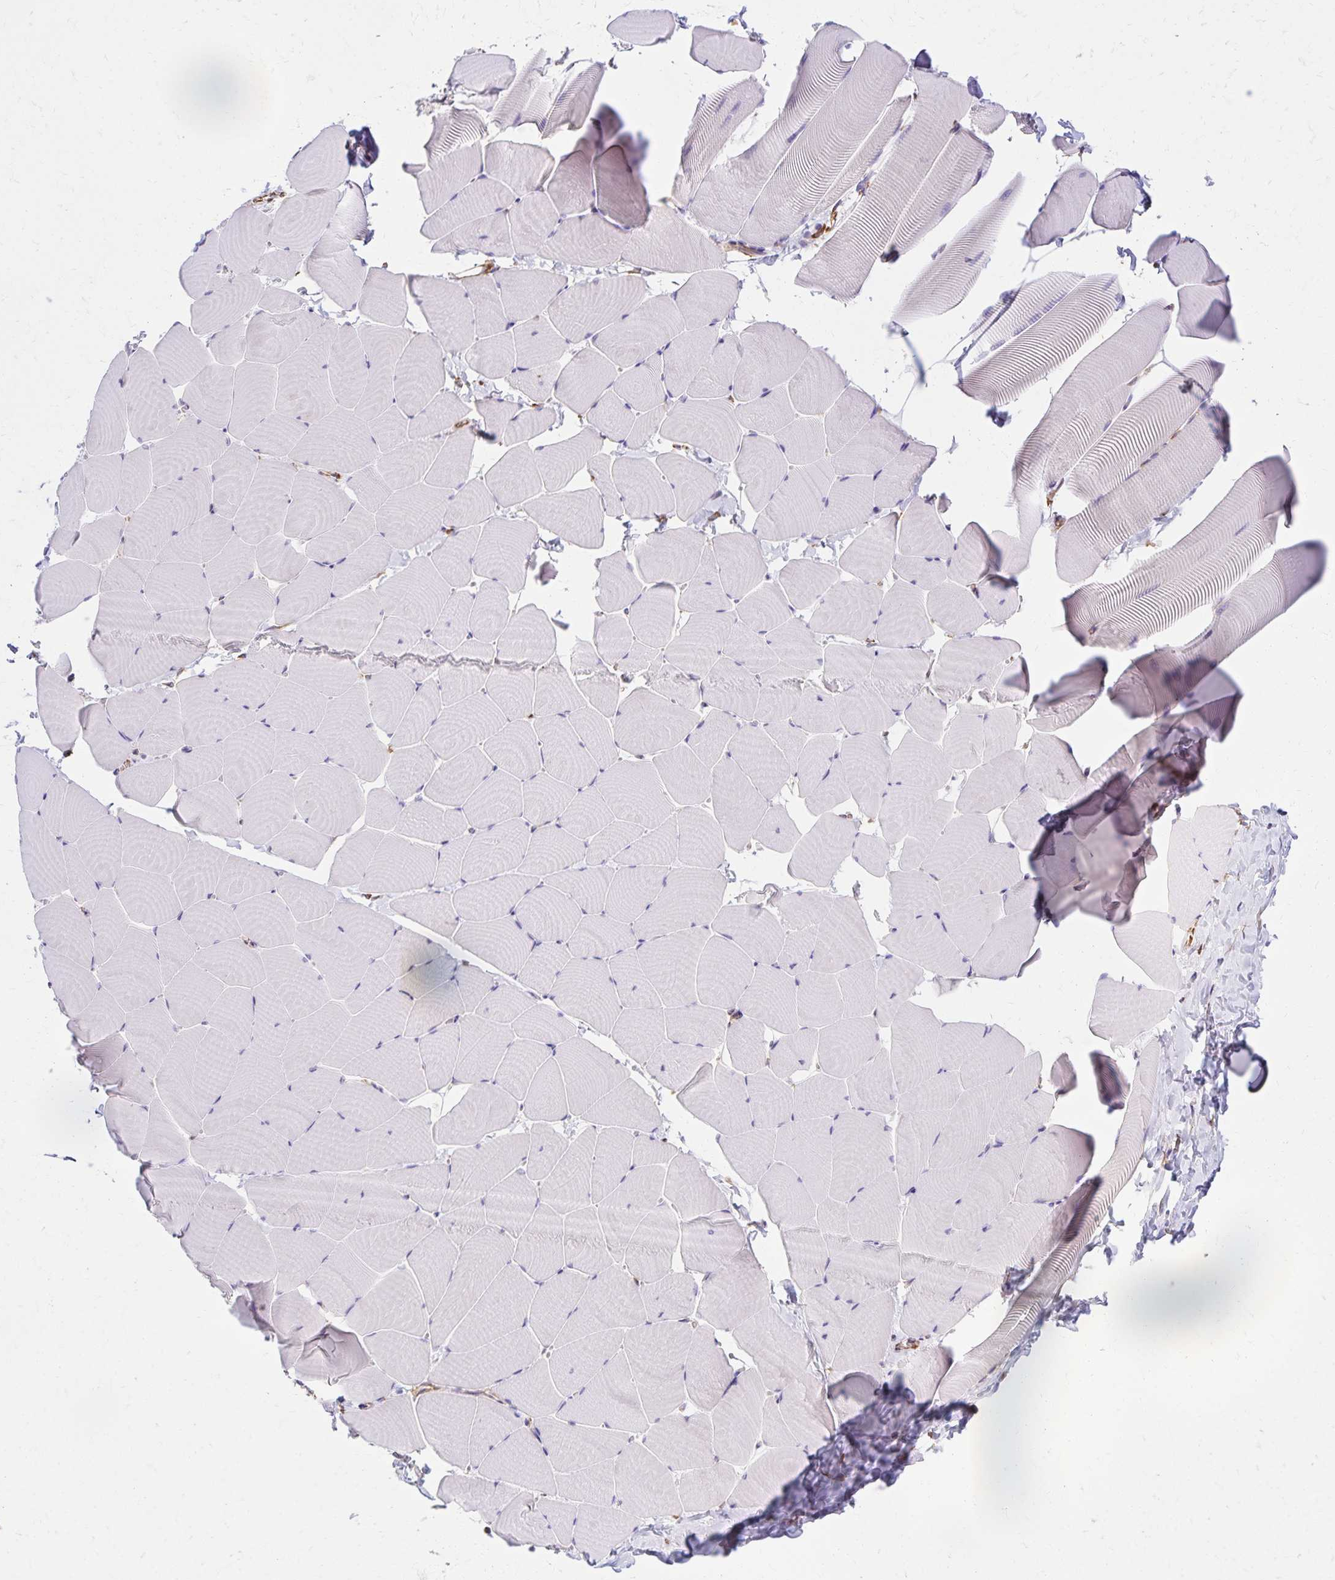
{"staining": {"intensity": "negative", "quantity": "none", "location": "none"}, "tissue": "skeletal muscle", "cell_type": "Myocytes", "image_type": "normal", "snomed": [{"axis": "morphology", "description": "Normal tissue, NOS"}, {"axis": "topography", "description": "Skeletal muscle"}], "caption": "DAB immunohistochemical staining of benign human skeletal muscle shows no significant staining in myocytes.", "gene": "TRPV6", "patient": {"sex": "male", "age": 25}}